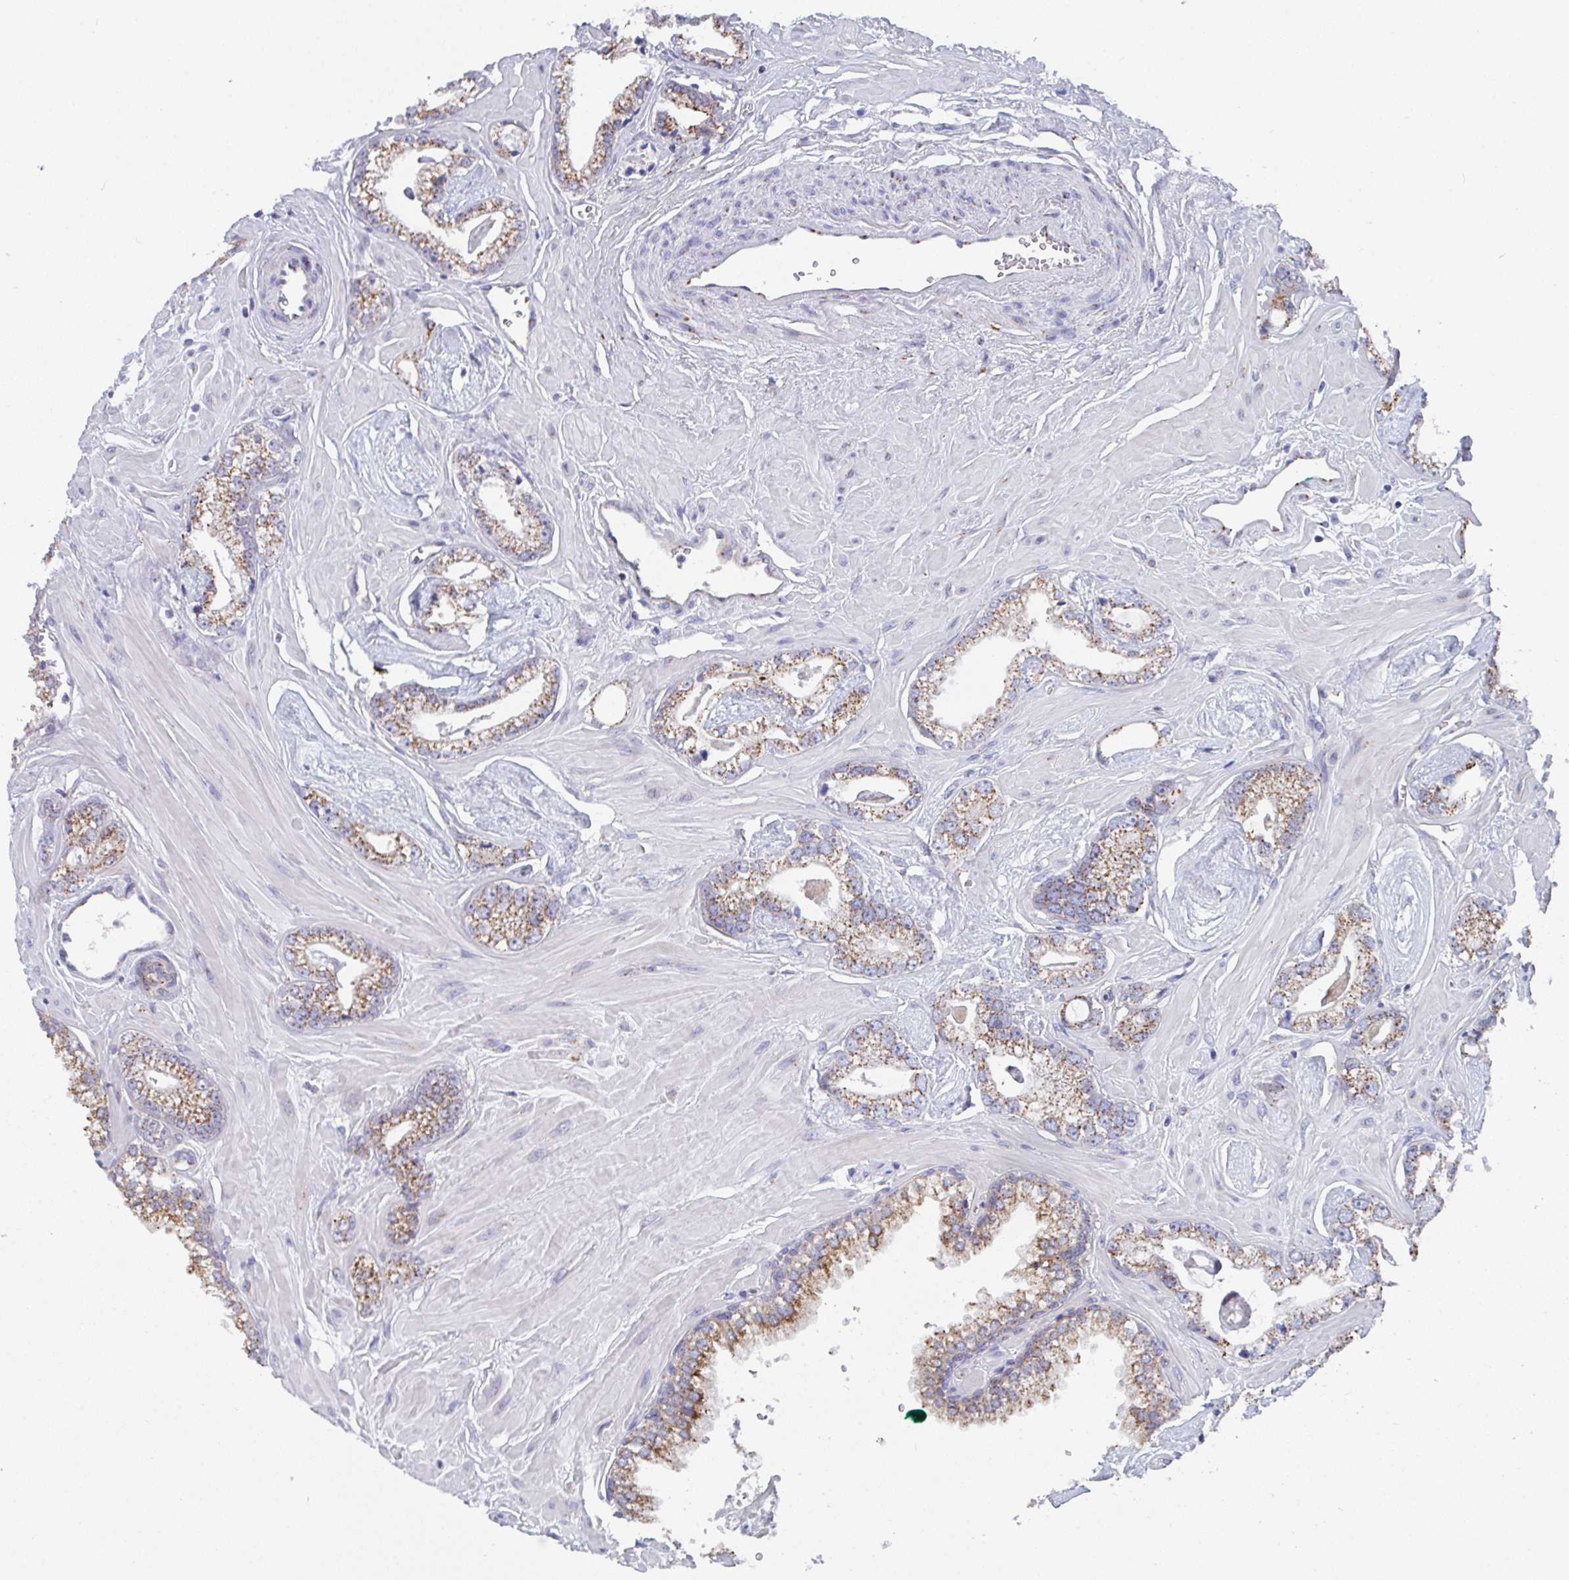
{"staining": {"intensity": "moderate", "quantity": ">75%", "location": "cytoplasmic/membranous"}, "tissue": "prostate cancer", "cell_type": "Tumor cells", "image_type": "cancer", "snomed": [{"axis": "morphology", "description": "Adenocarcinoma, Low grade"}, {"axis": "topography", "description": "Prostate"}], "caption": "Immunohistochemistry (IHC) photomicrograph of neoplastic tissue: human prostate cancer stained using IHC shows medium levels of moderate protein expression localized specifically in the cytoplasmic/membranous of tumor cells, appearing as a cytoplasmic/membranous brown color.", "gene": "PROSER3", "patient": {"sex": "male", "age": 60}}